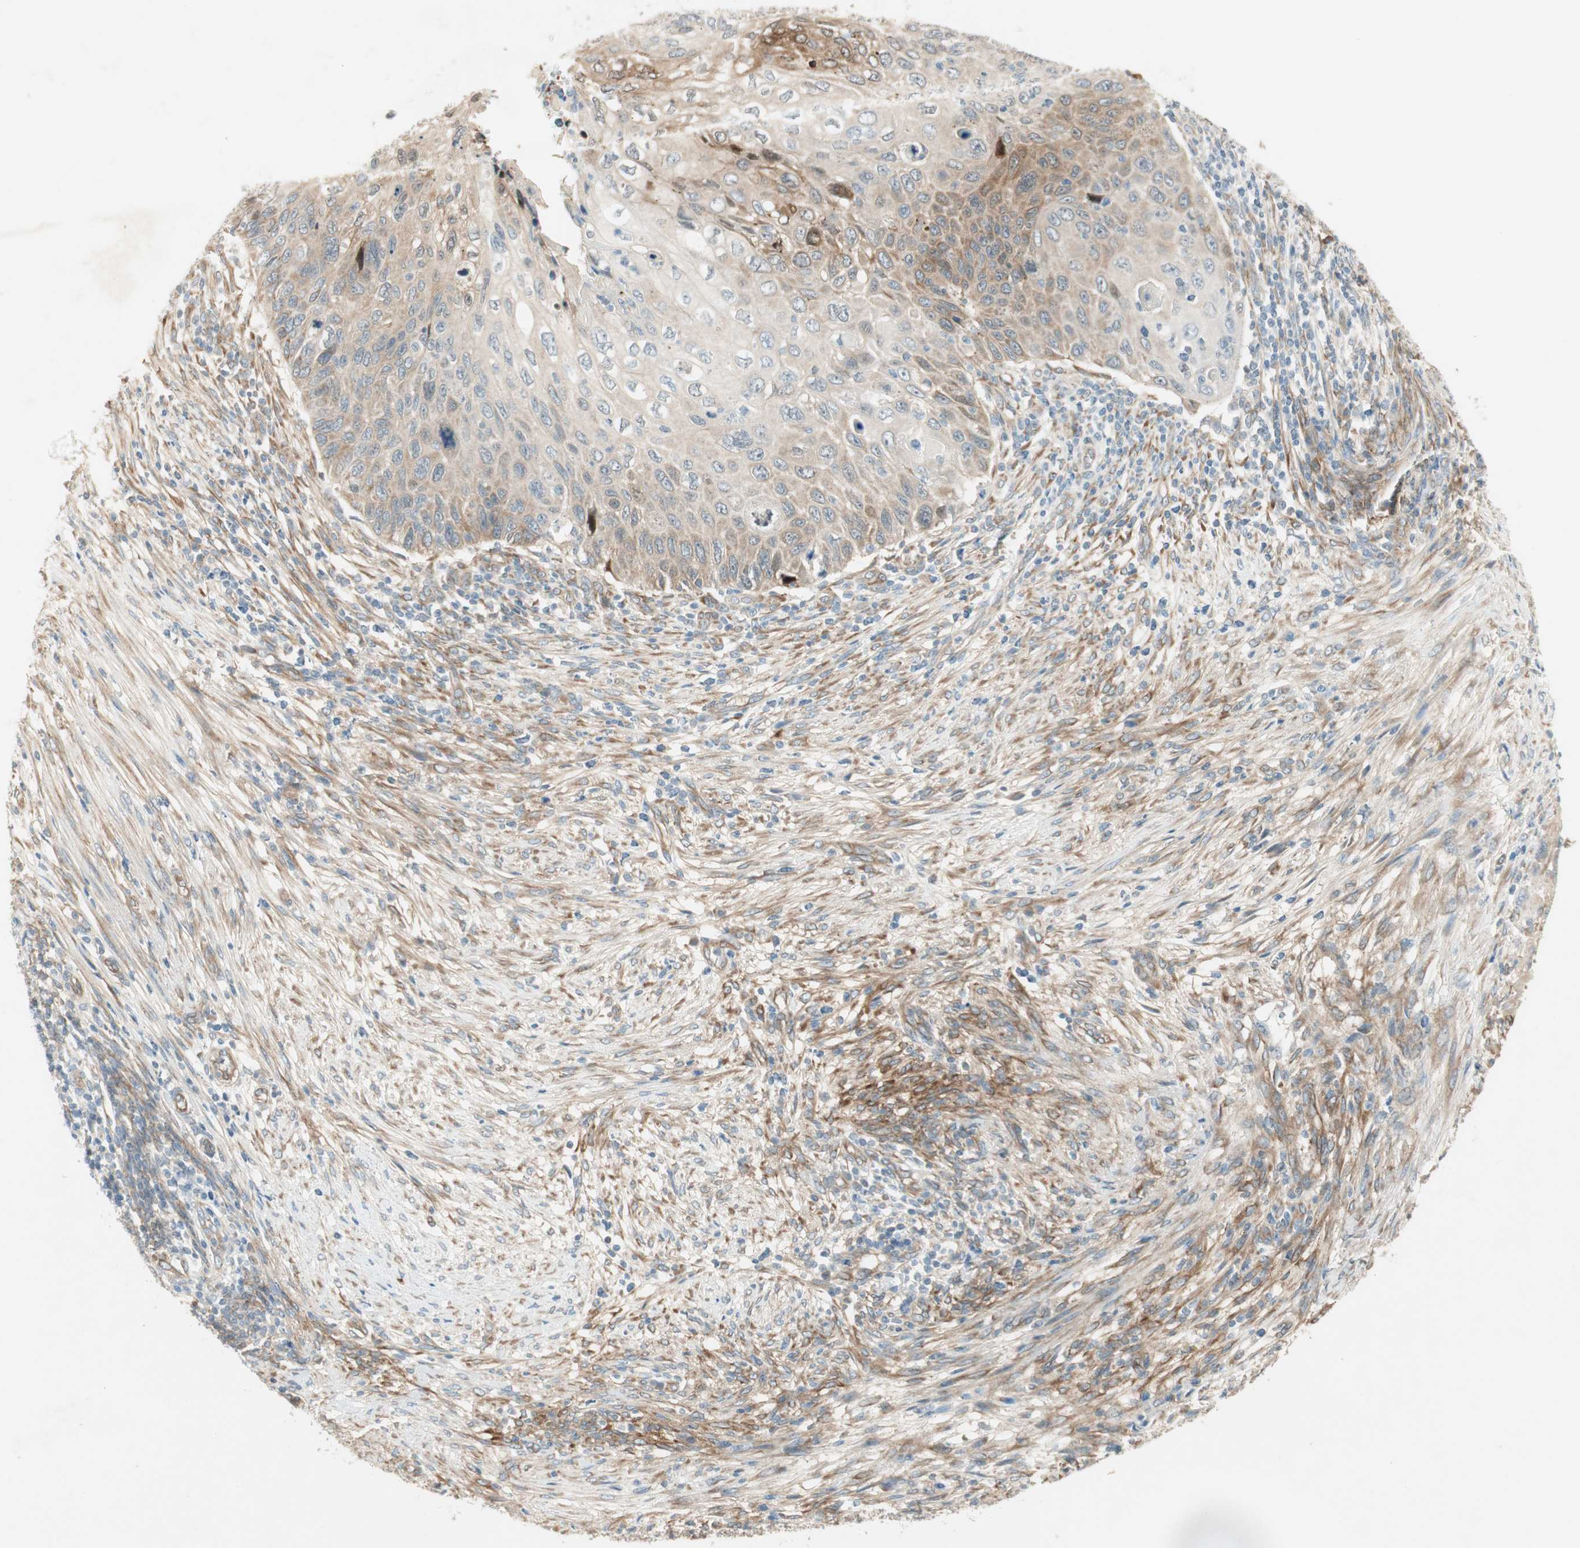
{"staining": {"intensity": "moderate", "quantity": "<25%", "location": "cytoplasmic/membranous"}, "tissue": "cervical cancer", "cell_type": "Tumor cells", "image_type": "cancer", "snomed": [{"axis": "morphology", "description": "Squamous cell carcinoma, NOS"}, {"axis": "topography", "description": "Cervix"}], "caption": "Human squamous cell carcinoma (cervical) stained for a protein (brown) displays moderate cytoplasmic/membranous positive staining in about <25% of tumor cells.", "gene": "STON1-GTF2A1L", "patient": {"sex": "female", "age": 70}}